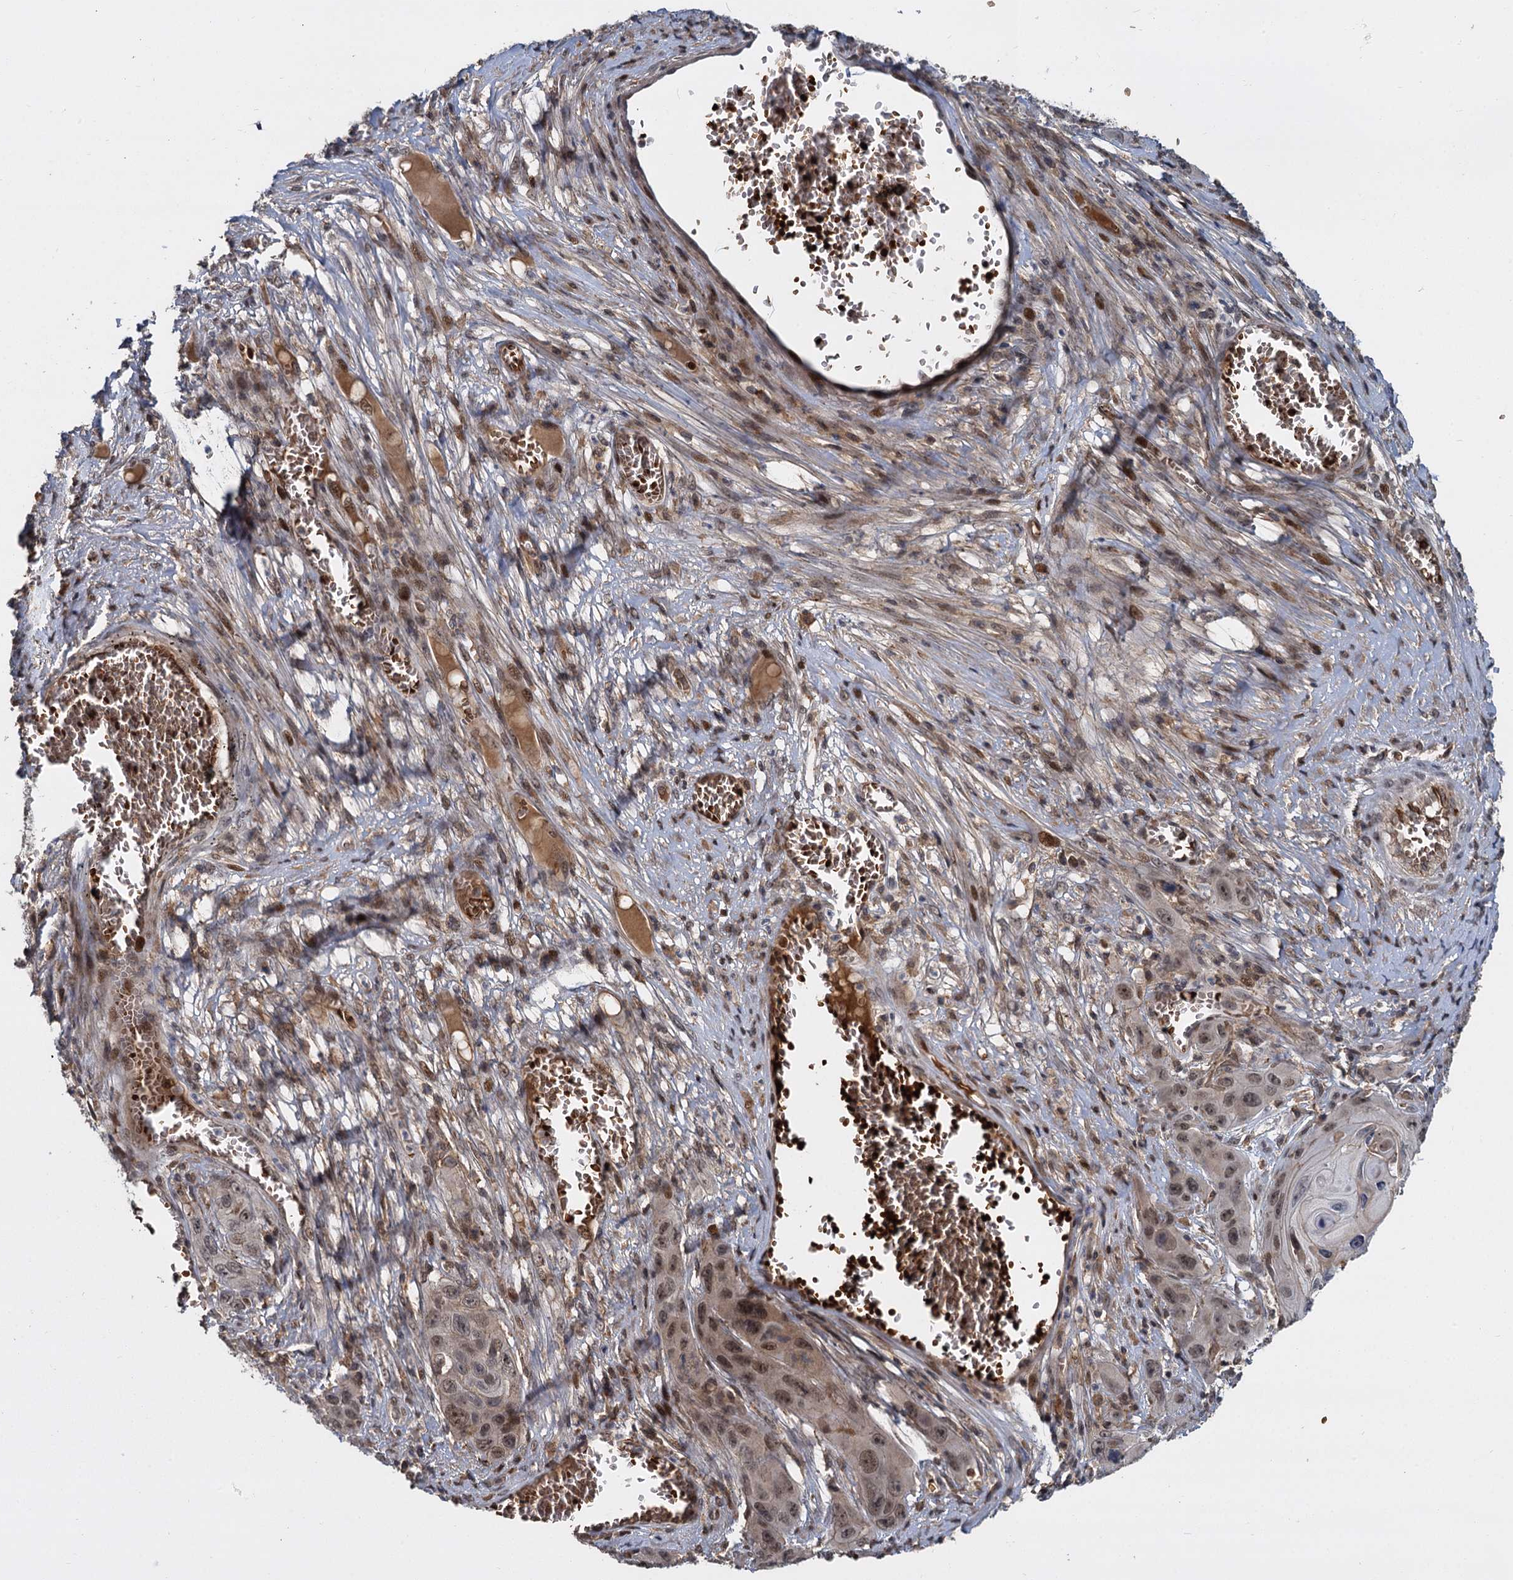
{"staining": {"intensity": "moderate", "quantity": "25%-75%", "location": "nuclear"}, "tissue": "skin cancer", "cell_type": "Tumor cells", "image_type": "cancer", "snomed": [{"axis": "morphology", "description": "Squamous cell carcinoma, NOS"}, {"axis": "topography", "description": "Skin"}], "caption": "Protein expression analysis of skin squamous cell carcinoma shows moderate nuclear expression in approximately 25%-75% of tumor cells.", "gene": "FANCI", "patient": {"sex": "male", "age": 55}}